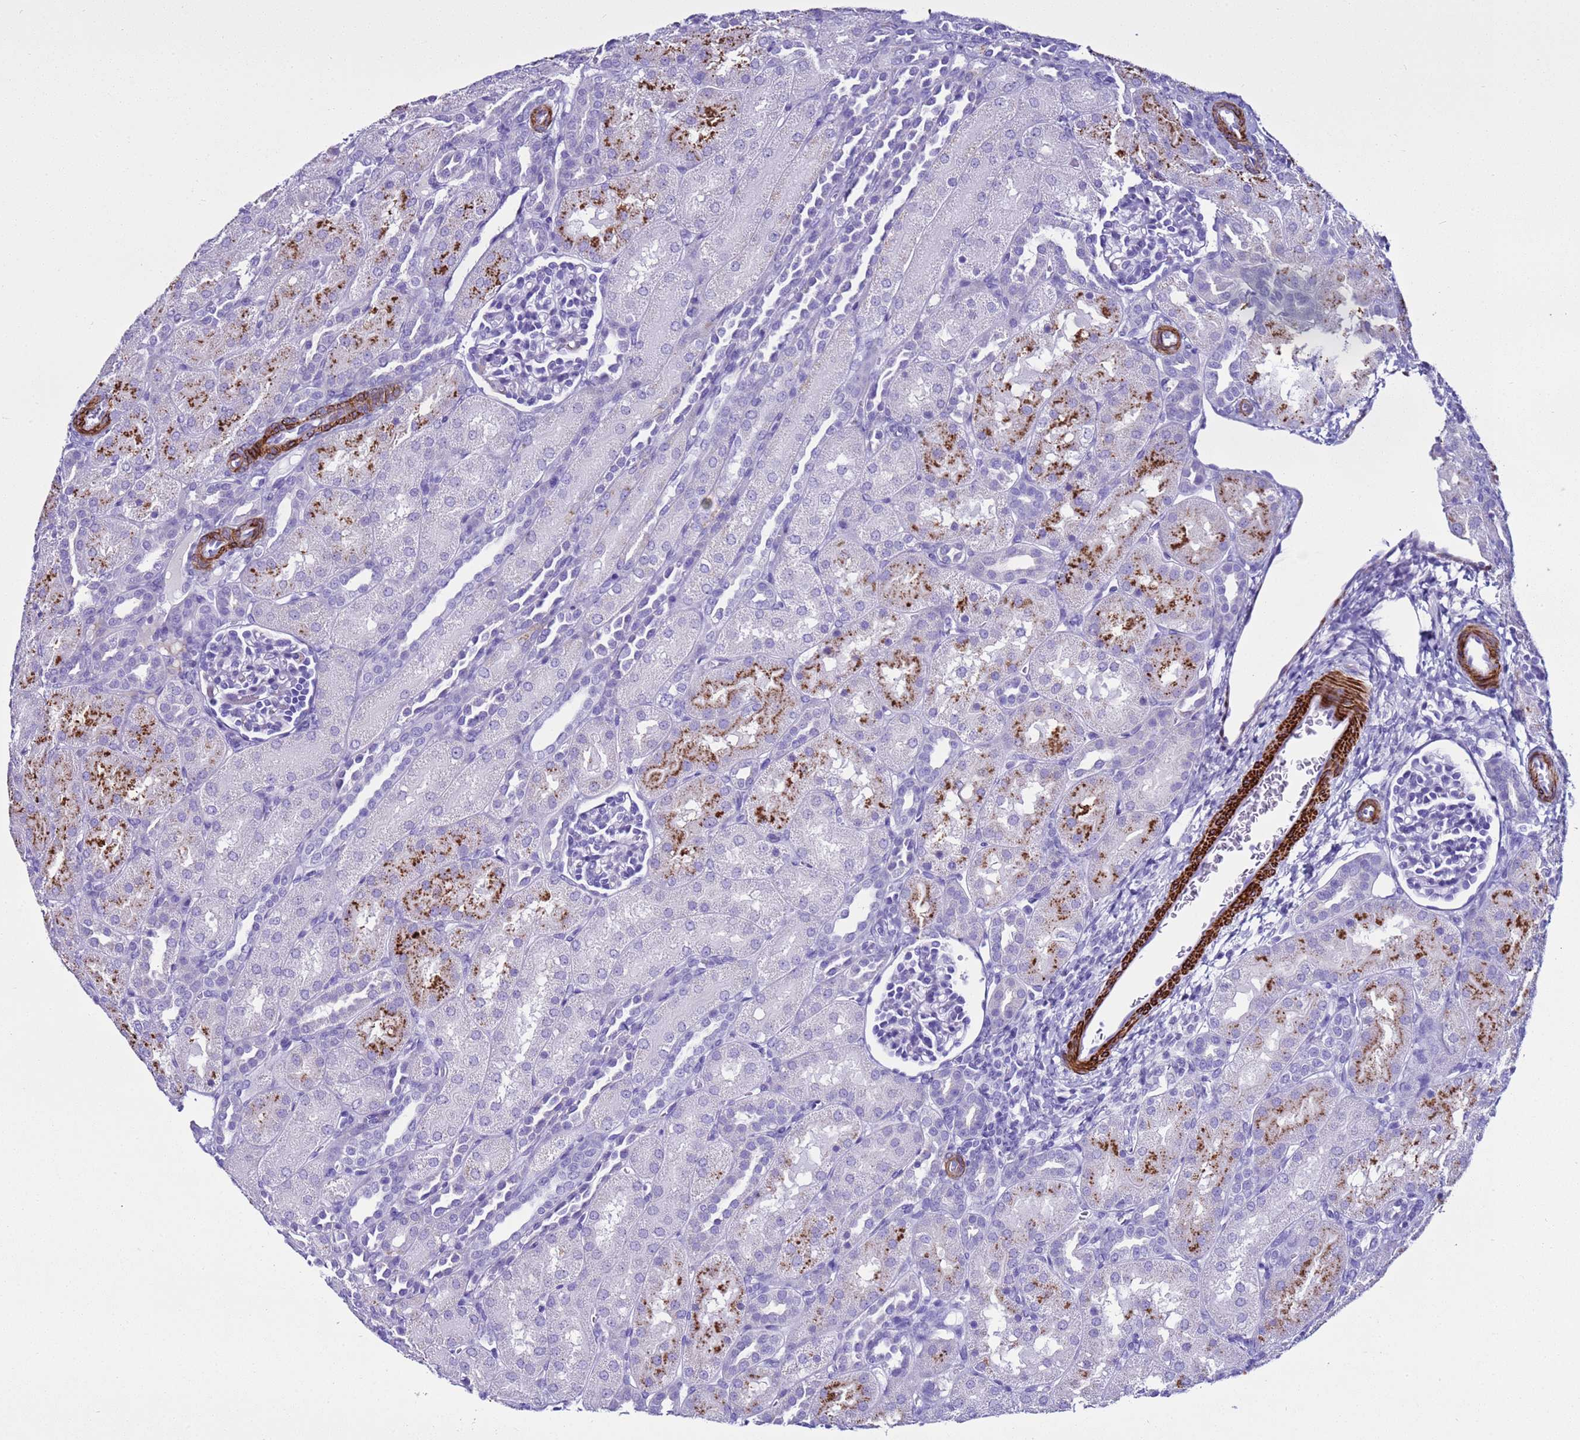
{"staining": {"intensity": "negative", "quantity": "none", "location": "none"}, "tissue": "kidney", "cell_type": "Cells in glomeruli", "image_type": "normal", "snomed": [{"axis": "morphology", "description": "Normal tissue, NOS"}, {"axis": "topography", "description": "Kidney"}], "caption": "IHC micrograph of benign human kidney stained for a protein (brown), which exhibits no positivity in cells in glomeruli.", "gene": "LCMT1", "patient": {"sex": "male", "age": 1}}